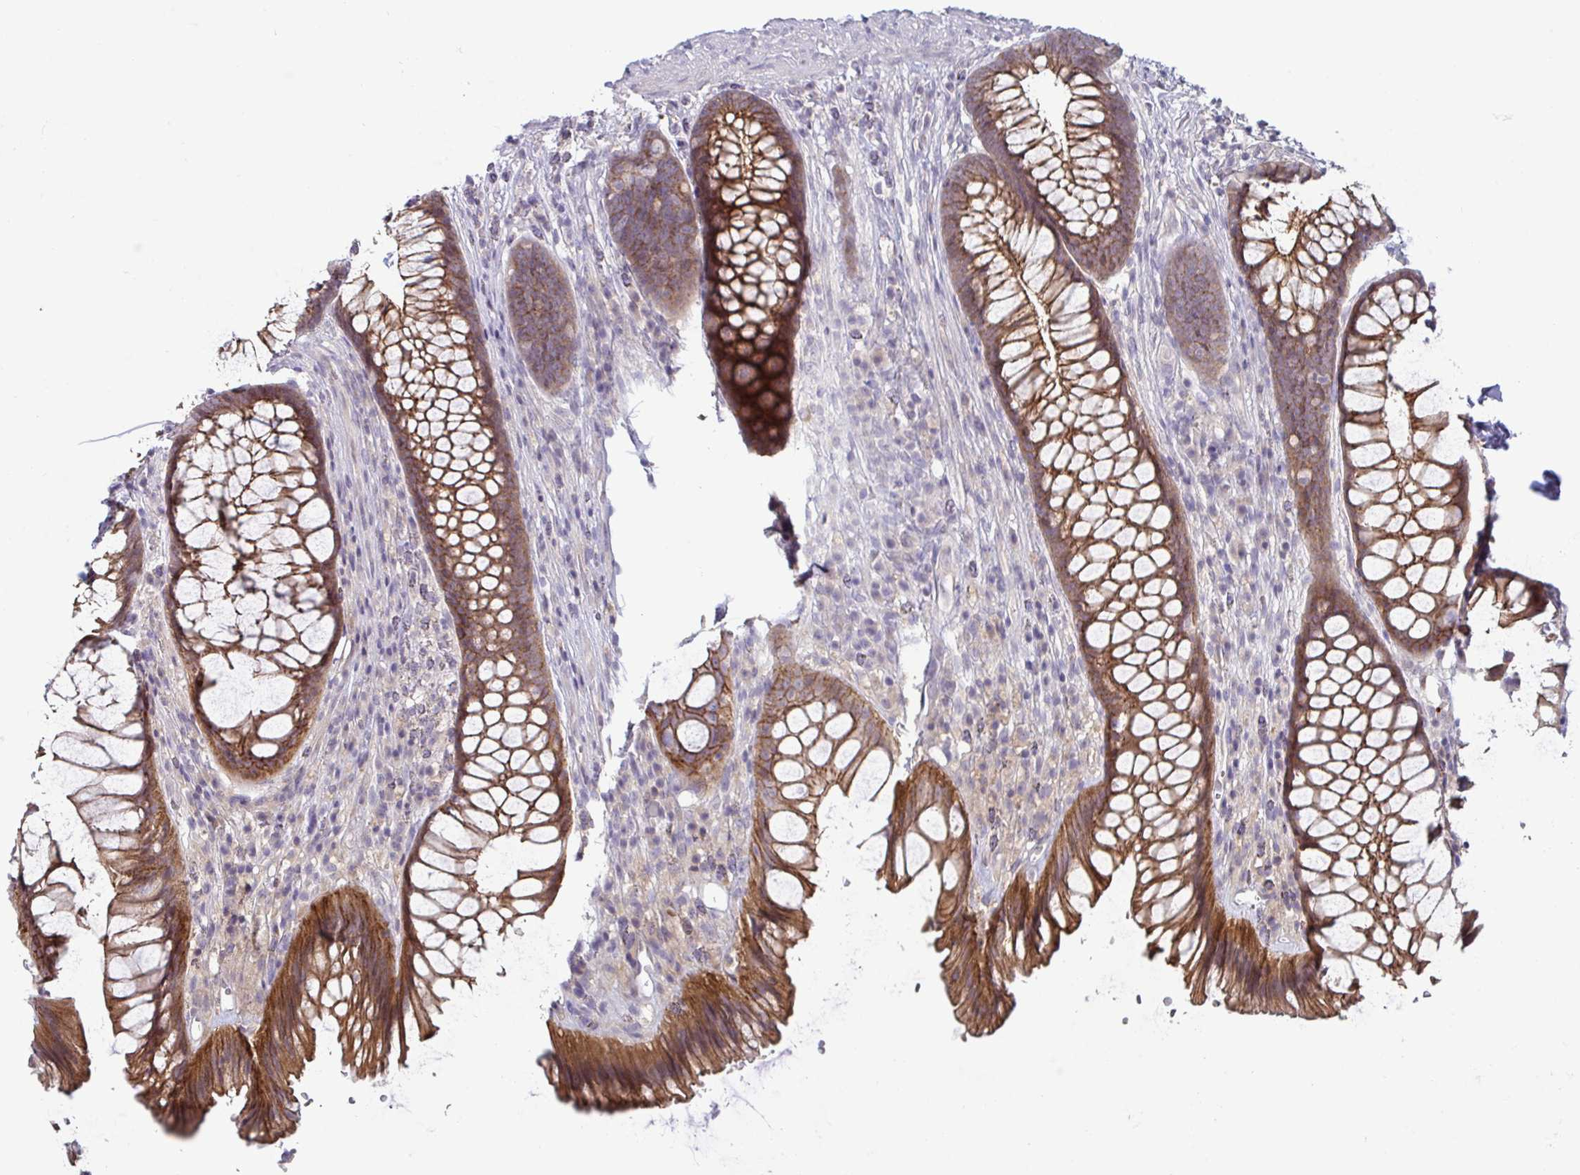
{"staining": {"intensity": "moderate", "quantity": ">75%", "location": "cytoplasmic/membranous"}, "tissue": "rectum", "cell_type": "Glandular cells", "image_type": "normal", "snomed": [{"axis": "morphology", "description": "Normal tissue, NOS"}, {"axis": "topography", "description": "Rectum"}], "caption": "The immunohistochemical stain highlights moderate cytoplasmic/membranous staining in glandular cells of normal rectum.", "gene": "GSTM1", "patient": {"sex": "male", "age": 53}}